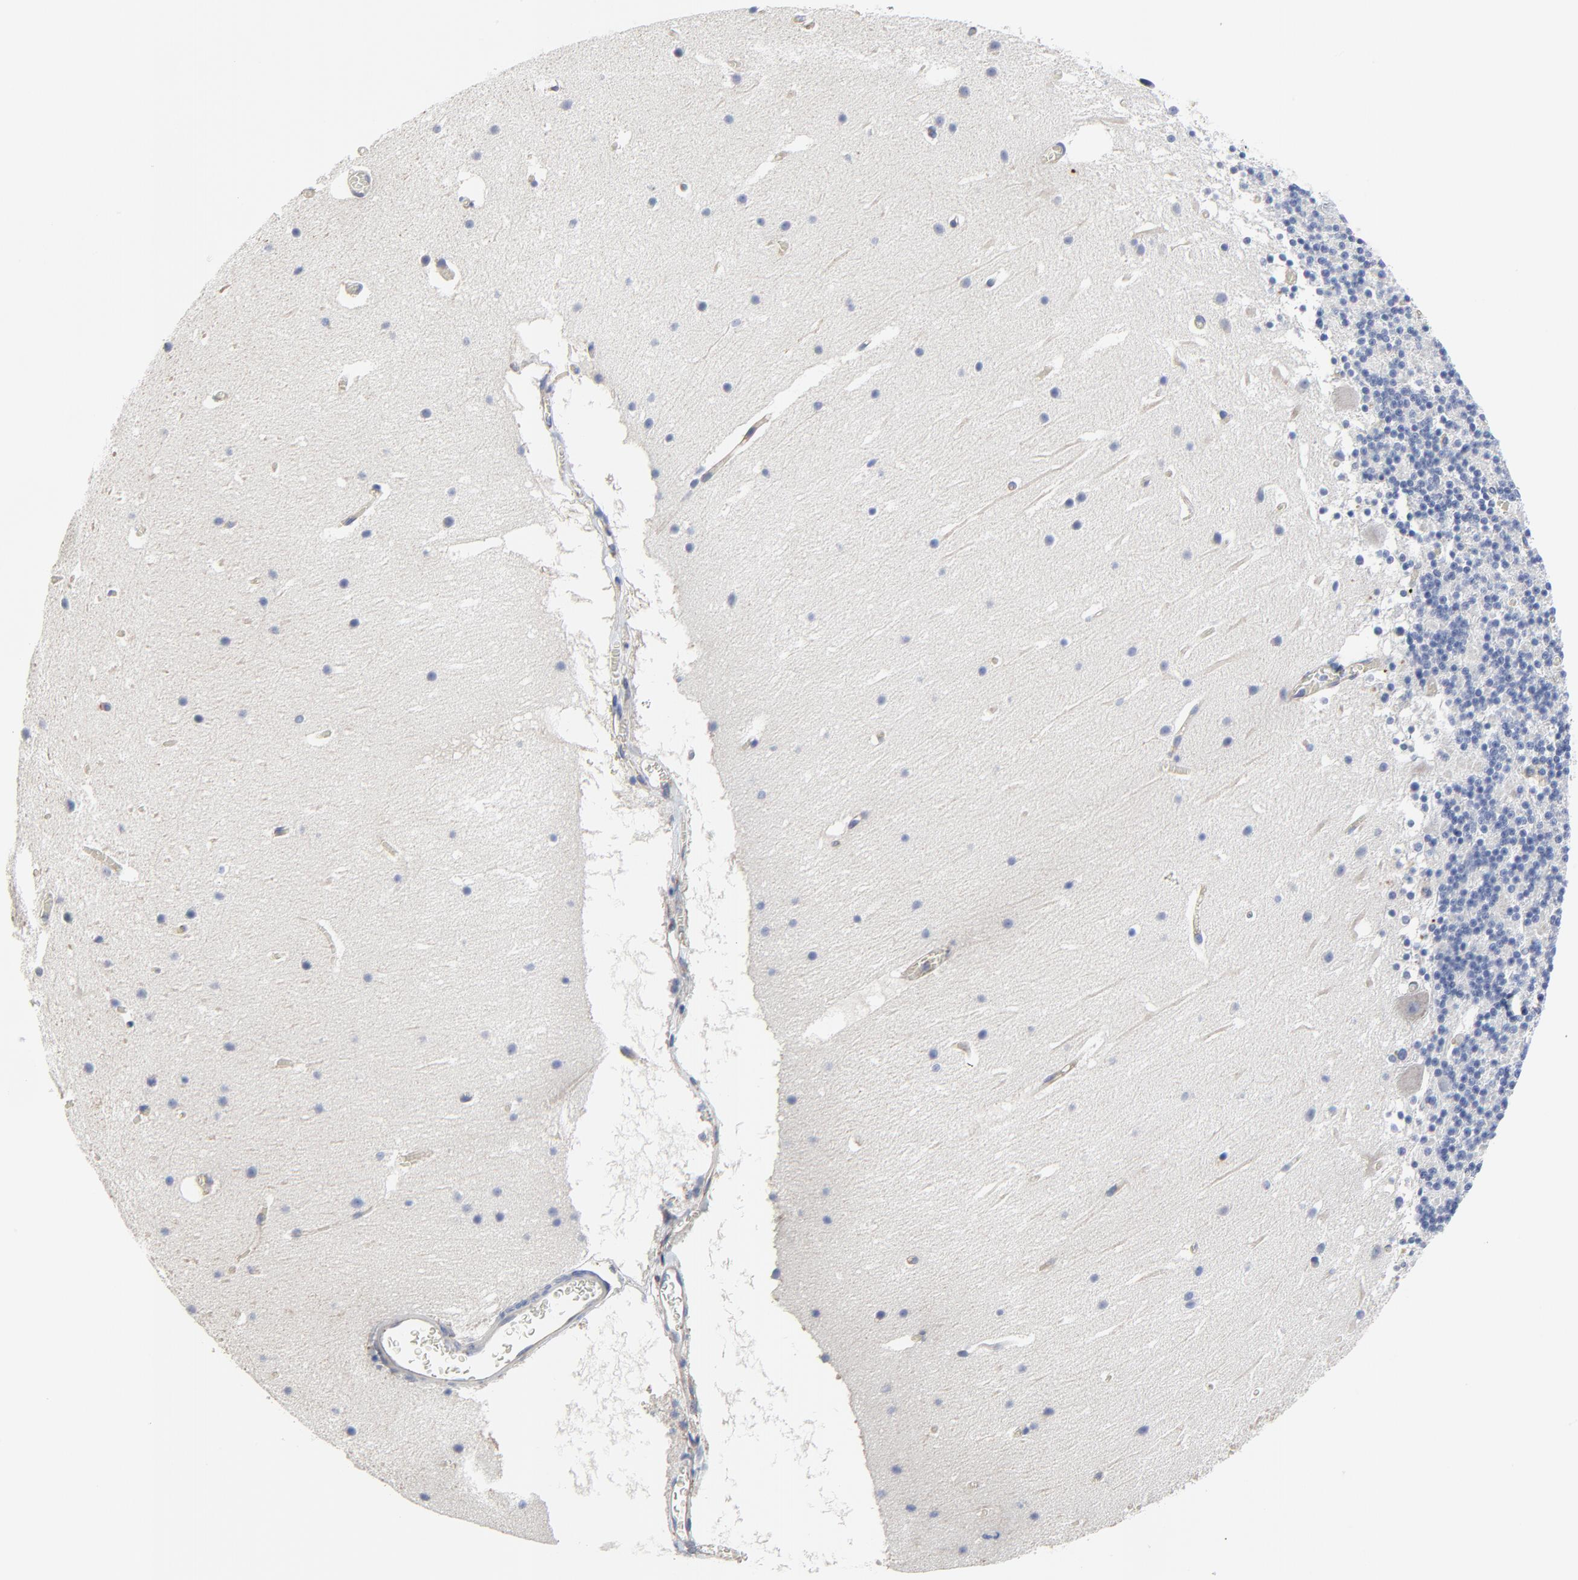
{"staining": {"intensity": "negative", "quantity": "none", "location": "none"}, "tissue": "cerebellum", "cell_type": "Cells in granular layer", "image_type": "normal", "snomed": [{"axis": "morphology", "description": "Normal tissue, NOS"}, {"axis": "topography", "description": "Cerebellum"}], "caption": "Normal cerebellum was stained to show a protein in brown. There is no significant positivity in cells in granular layer.", "gene": "NXF3", "patient": {"sex": "male", "age": 45}}